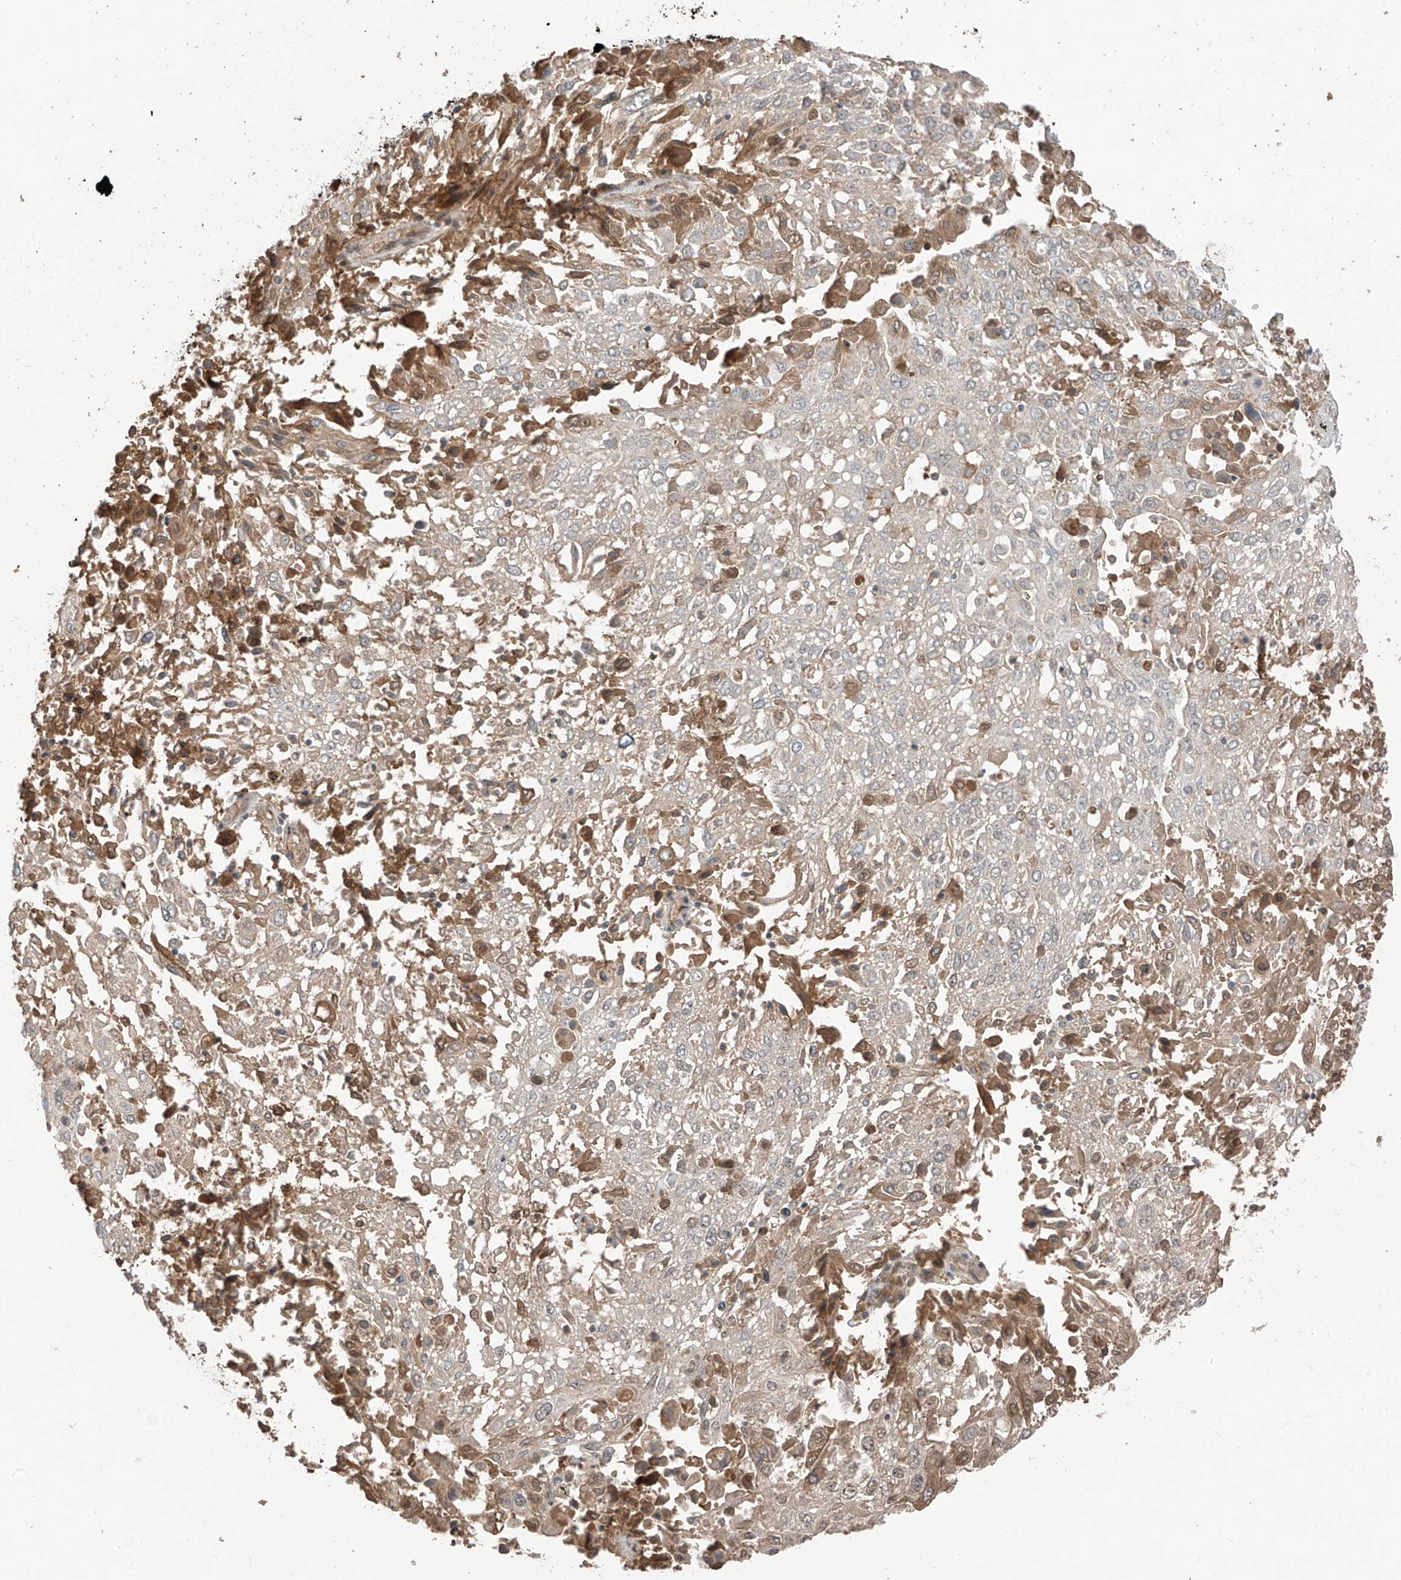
{"staining": {"intensity": "moderate", "quantity": "<25%", "location": "cytoplasmic/membranous"}, "tissue": "lung cancer", "cell_type": "Tumor cells", "image_type": "cancer", "snomed": [{"axis": "morphology", "description": "Squamous cell carcinoma, NOS"}, {"axis": "topography", "description": "Lung"}], "caption": "Protein analysis of lung cancer tissue displays moderate cytoplasmic/membranous staining in about <25% of tumor cells.", "gene": "COLGALT2", "patient": {"sex": "male", "age": 65}}